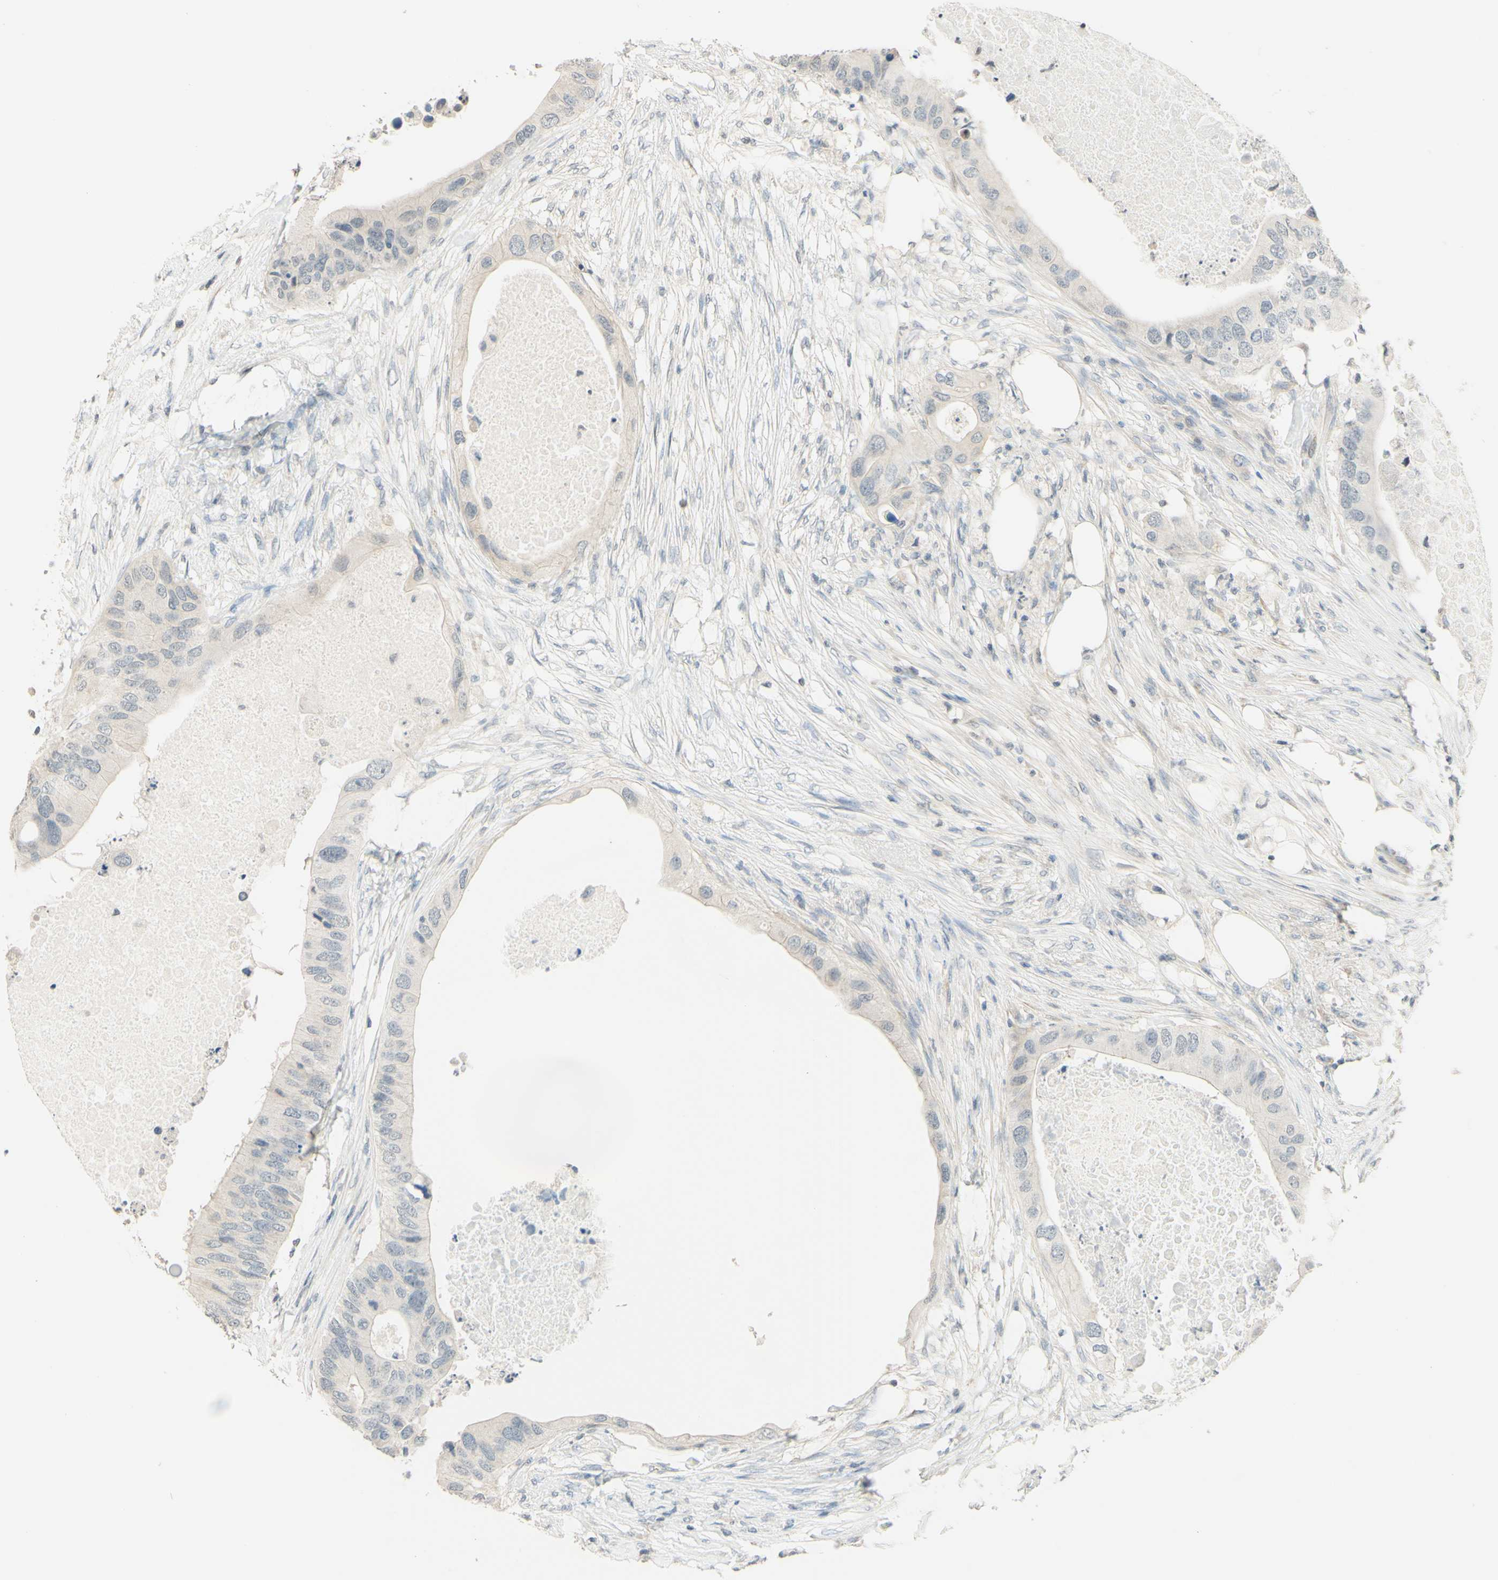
{"staining": {"intensity": "negative", "quantity": "none", "location": "none"}, "tissue": "colorectal cancer", "cell_type": "Tumor cells", "image_type": "cancer", "snomed": [{"axis": "morphology", "description": "Adenocarcinoma, NOS"}, {"axis": "topography", "description": "Colon"}], "caption": "High magnification brightfield microscopy of colorectal adenocarcinoma stained with DAB (3,3'-diaminobenzidine) (brown) and counterstained with hematoxylin (blue): tumor cells show no significant positivity.", "gene": "MAG", "patient": {"sex": "male", "age": 71}}